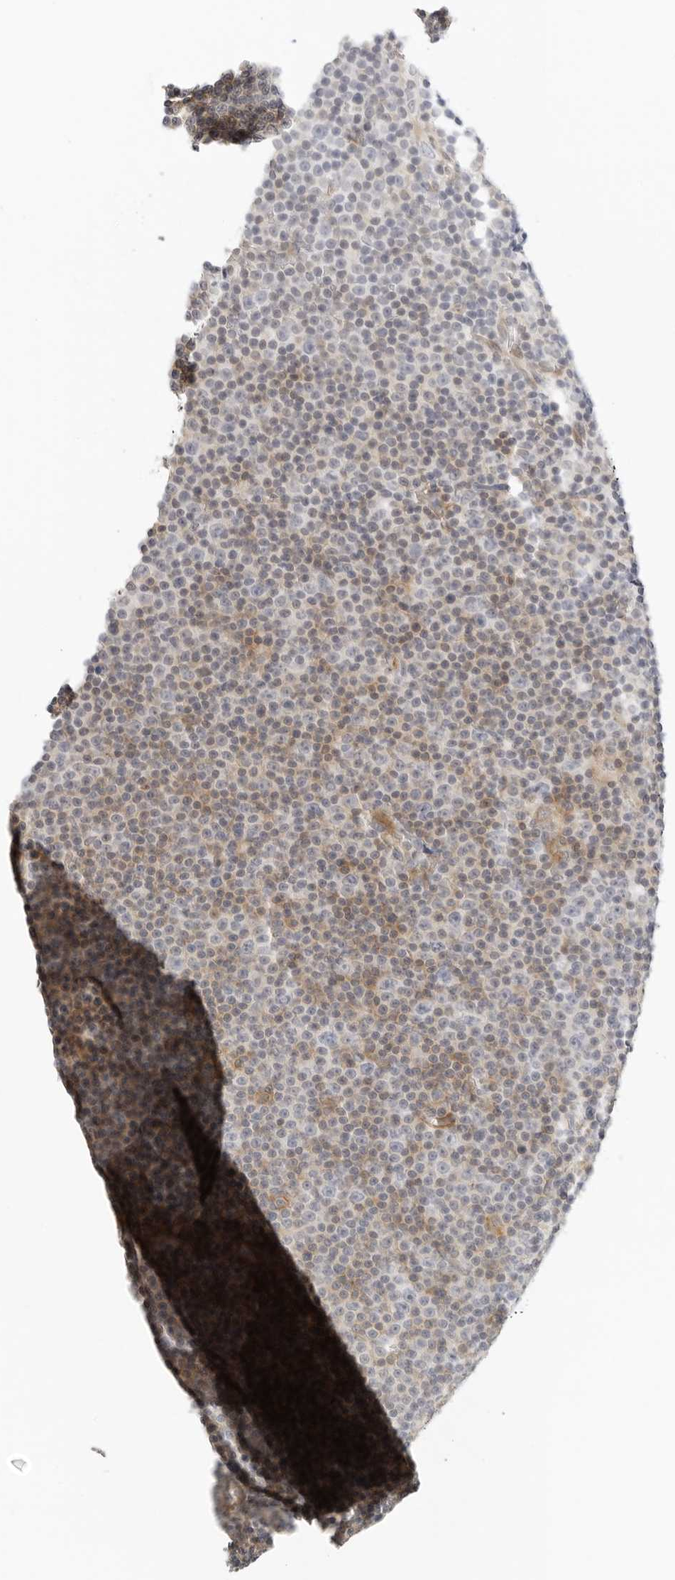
{"staining": {"intensity": "negative", "quantity": "none", "location": "none"}, "tissue": "lymphoma", "cell_type": "Tumor cells", "image_type": "cancer", "snomed": [{"axis": "morphology", "description": "Malignant lymphoma, non-Hodgkin's type, Low grade"}, {"axis": "topography", "description": "Lymph node"}], "caption": "IHC image of human low-grade malignant lymphoma, non-Hodgkin's type stained for a protein (brown), which displays no expression in tumor cells.", "gene": "OSCP1", "patient": {"sex": "female", "age": 67}}